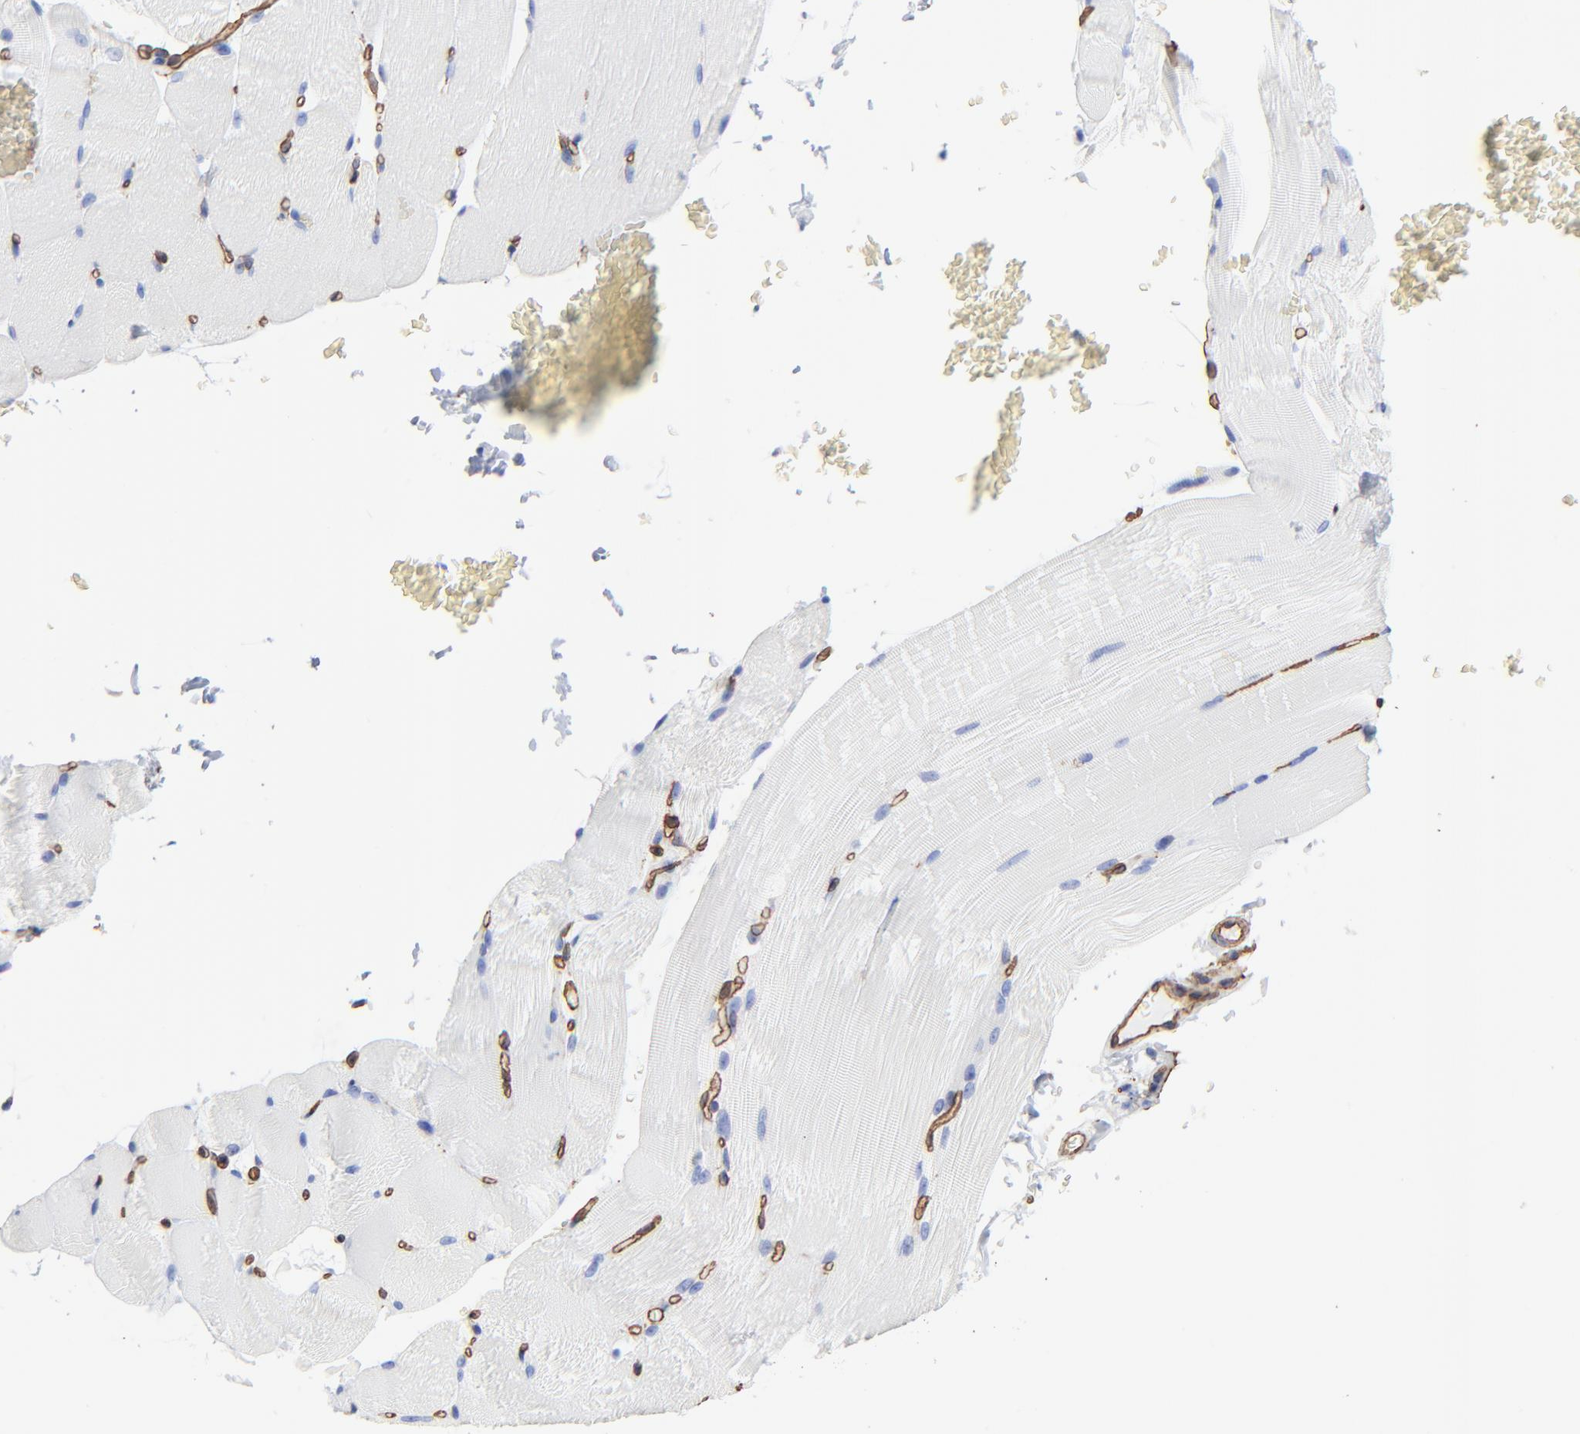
{"staining": {"intensity": "negative", "quantity": "none", "location": "none"}, "tissue": "skeletal muscle", "cell_type": "Myocytes", "image_type": "normal", "snomed": [{"axis": "morphology", "description": "Normal tissue, NOS"}, {"axis": "topography", "description": "Skeletal muscle"}], "caption": "A high-resolution photomicrograph shows immunohistochemistry staining of normal skeletal muscle, which shows no significant positivity in myocytes.", "gene": "CAV1", "patient": {"sex": "female", "age": 37}}